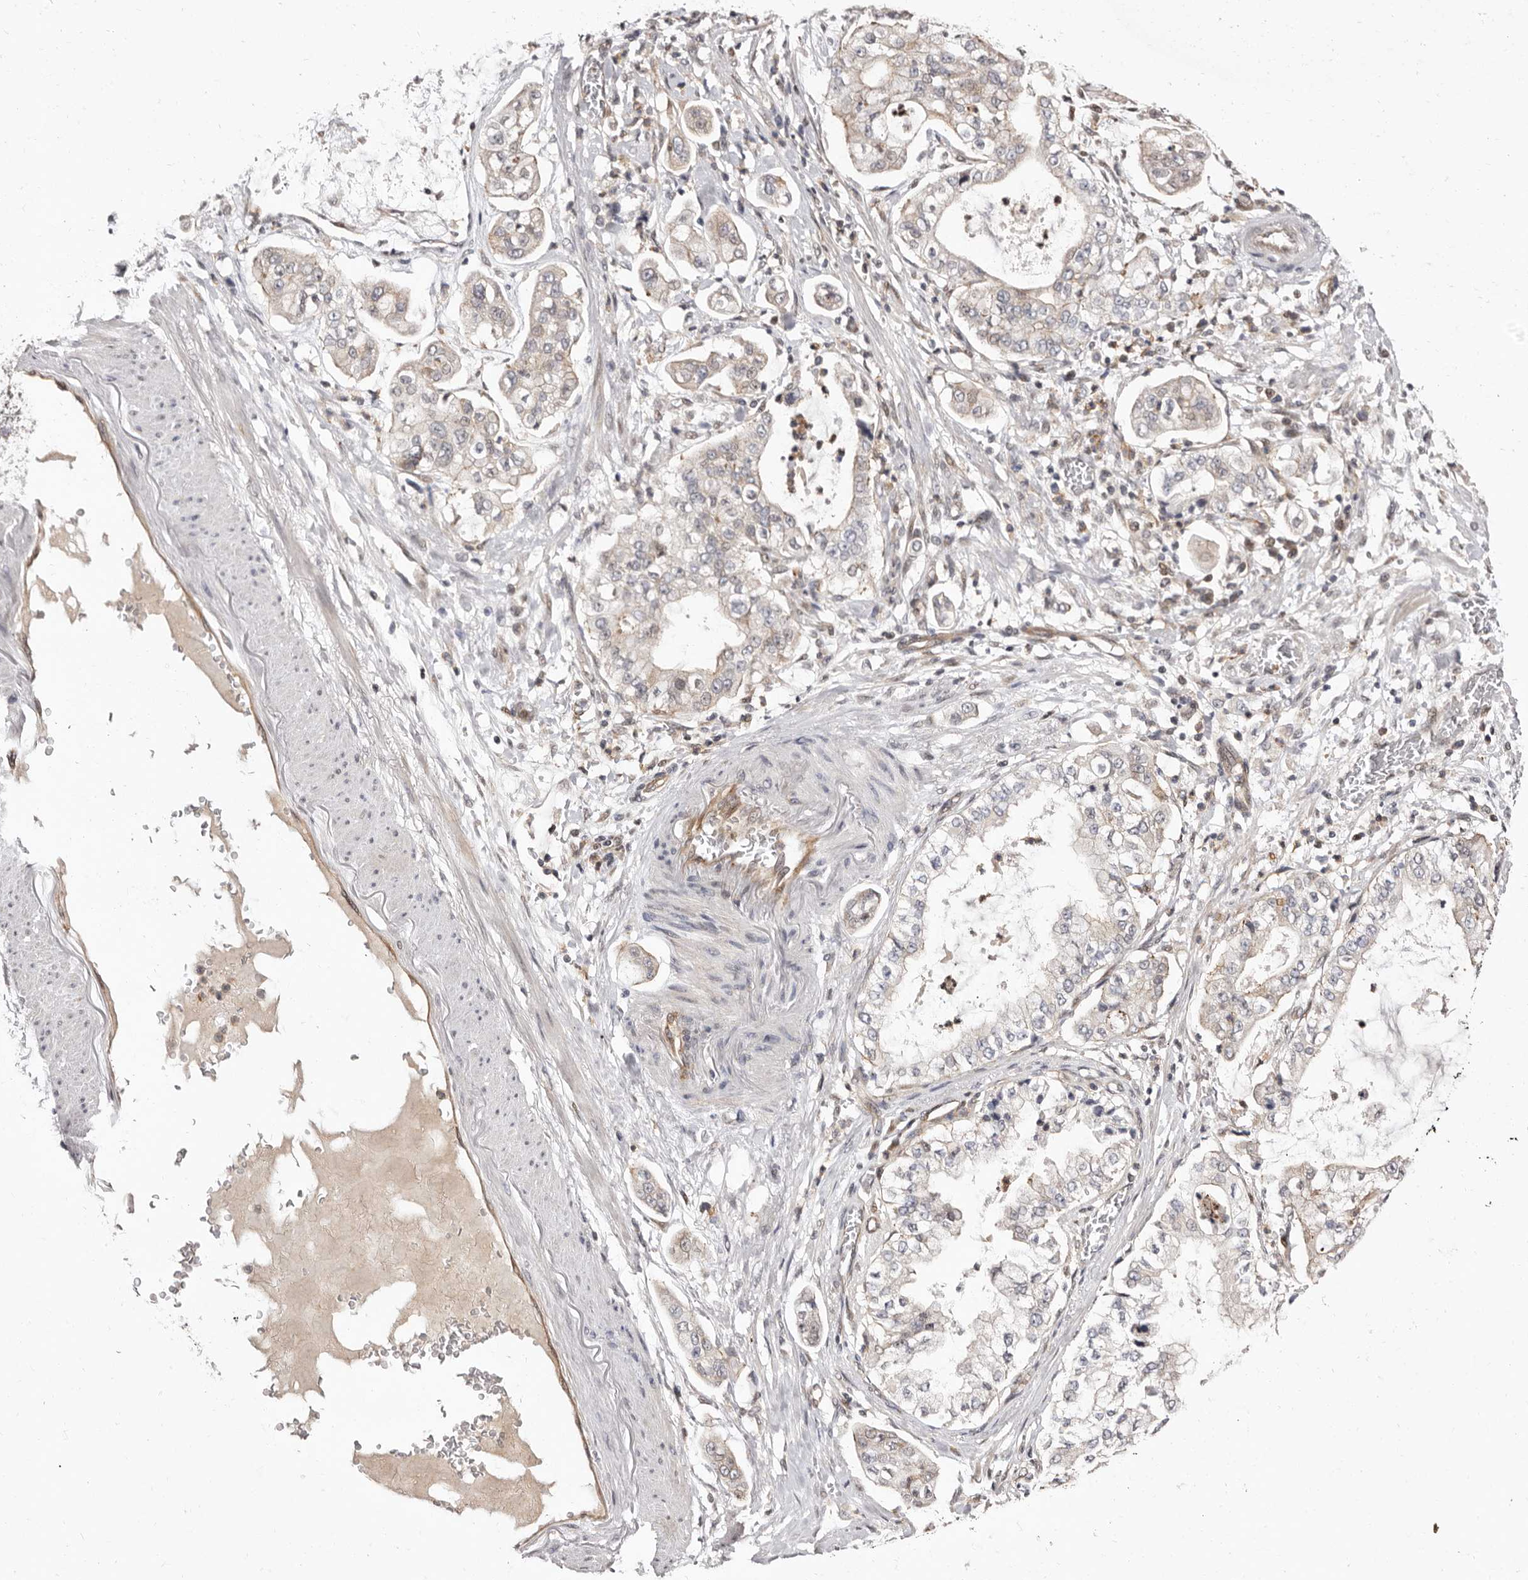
{"staining": {"intensity": "weak", "quantity": "25%-75%", "location": "cytoplasmic/membranous"}, "tissue": "stomach cancer", "cell_type": "Tumor cells", "image_type": "cancer", "snomed": [{"axis": "morphology", "description": "Adenocarcinoma, NOS"}, {"axis": "topography", "description": "Stomach"}], "caption": "Brown immunohistochemical staining in stomach cancer (adenocarcinoma) displays weak cytoplasmic/membranous staining in about 25%-75% of tumor cells. The staining was performed using DAB (3,3'-diaminobenzidine) to visualize the protein expression in brown, while the nuclei were stained in blue with hematoxylin (Magnification: 20x).", "gene": "GLRX3", "patient": {"sex": "male", "age": 76}}